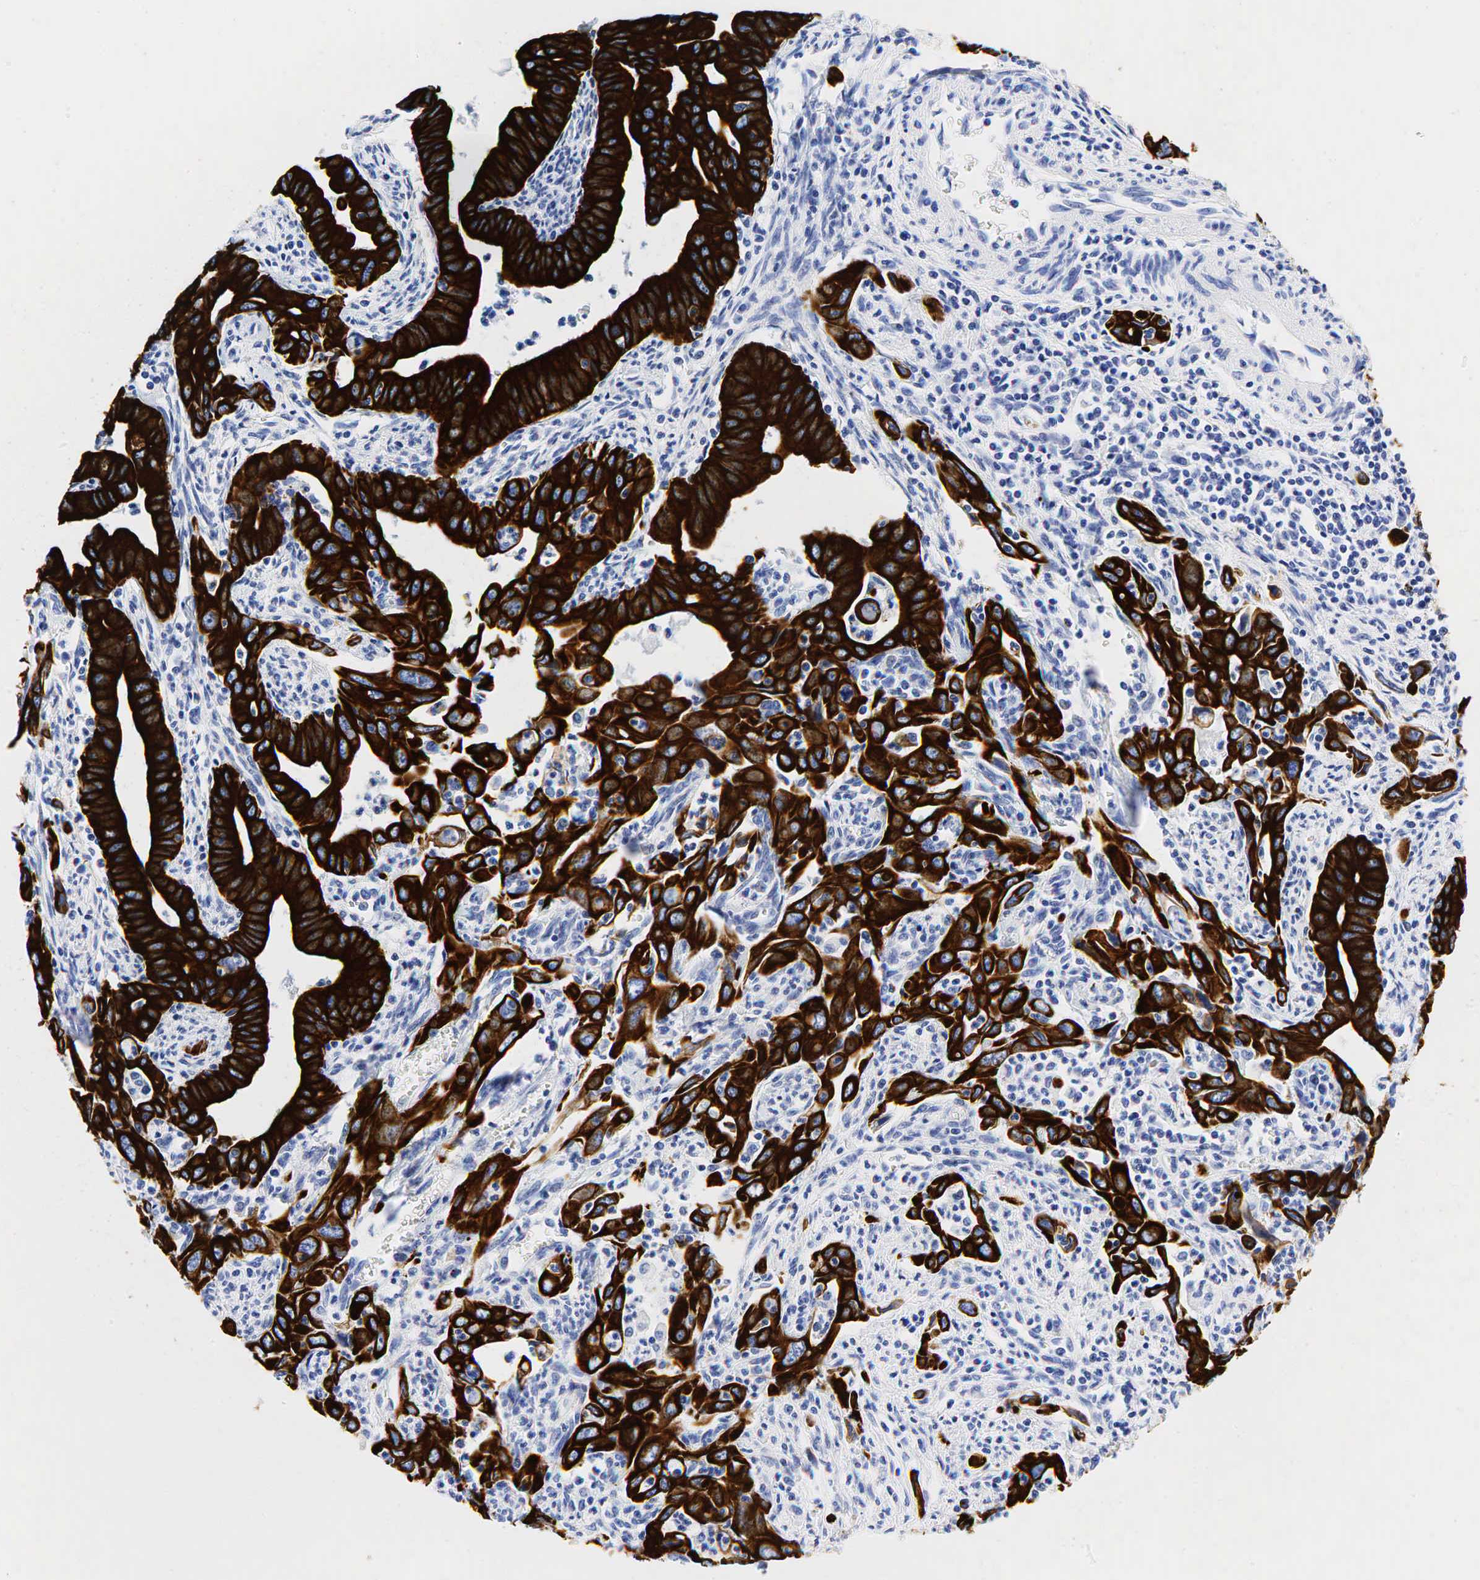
{"staining": {"intensity": "strong", "quantity": ">75%", "location": "cytoplasmic/membranous"}, "tissue": "cervical cancer", "cell_type": "Tumor cells", "image_type": "cancer", "snomed": [{"axis": "morphology", "description": "Normal tissue, NOS"}, {"axis": "morphology", "description": "Adenocarcinoma, NOS"}, {"axis": "topography", "description": "Cervix"}], "caption": "Immunohistochemical staining of human cervical cancer (adenocarcinoma) exhibits high levels of strong cytoplasmic/membranous positivity in approximately >75% of tumor cells.", "gene": "KRT19", "patient": {"sex": "female", "age": 34}}